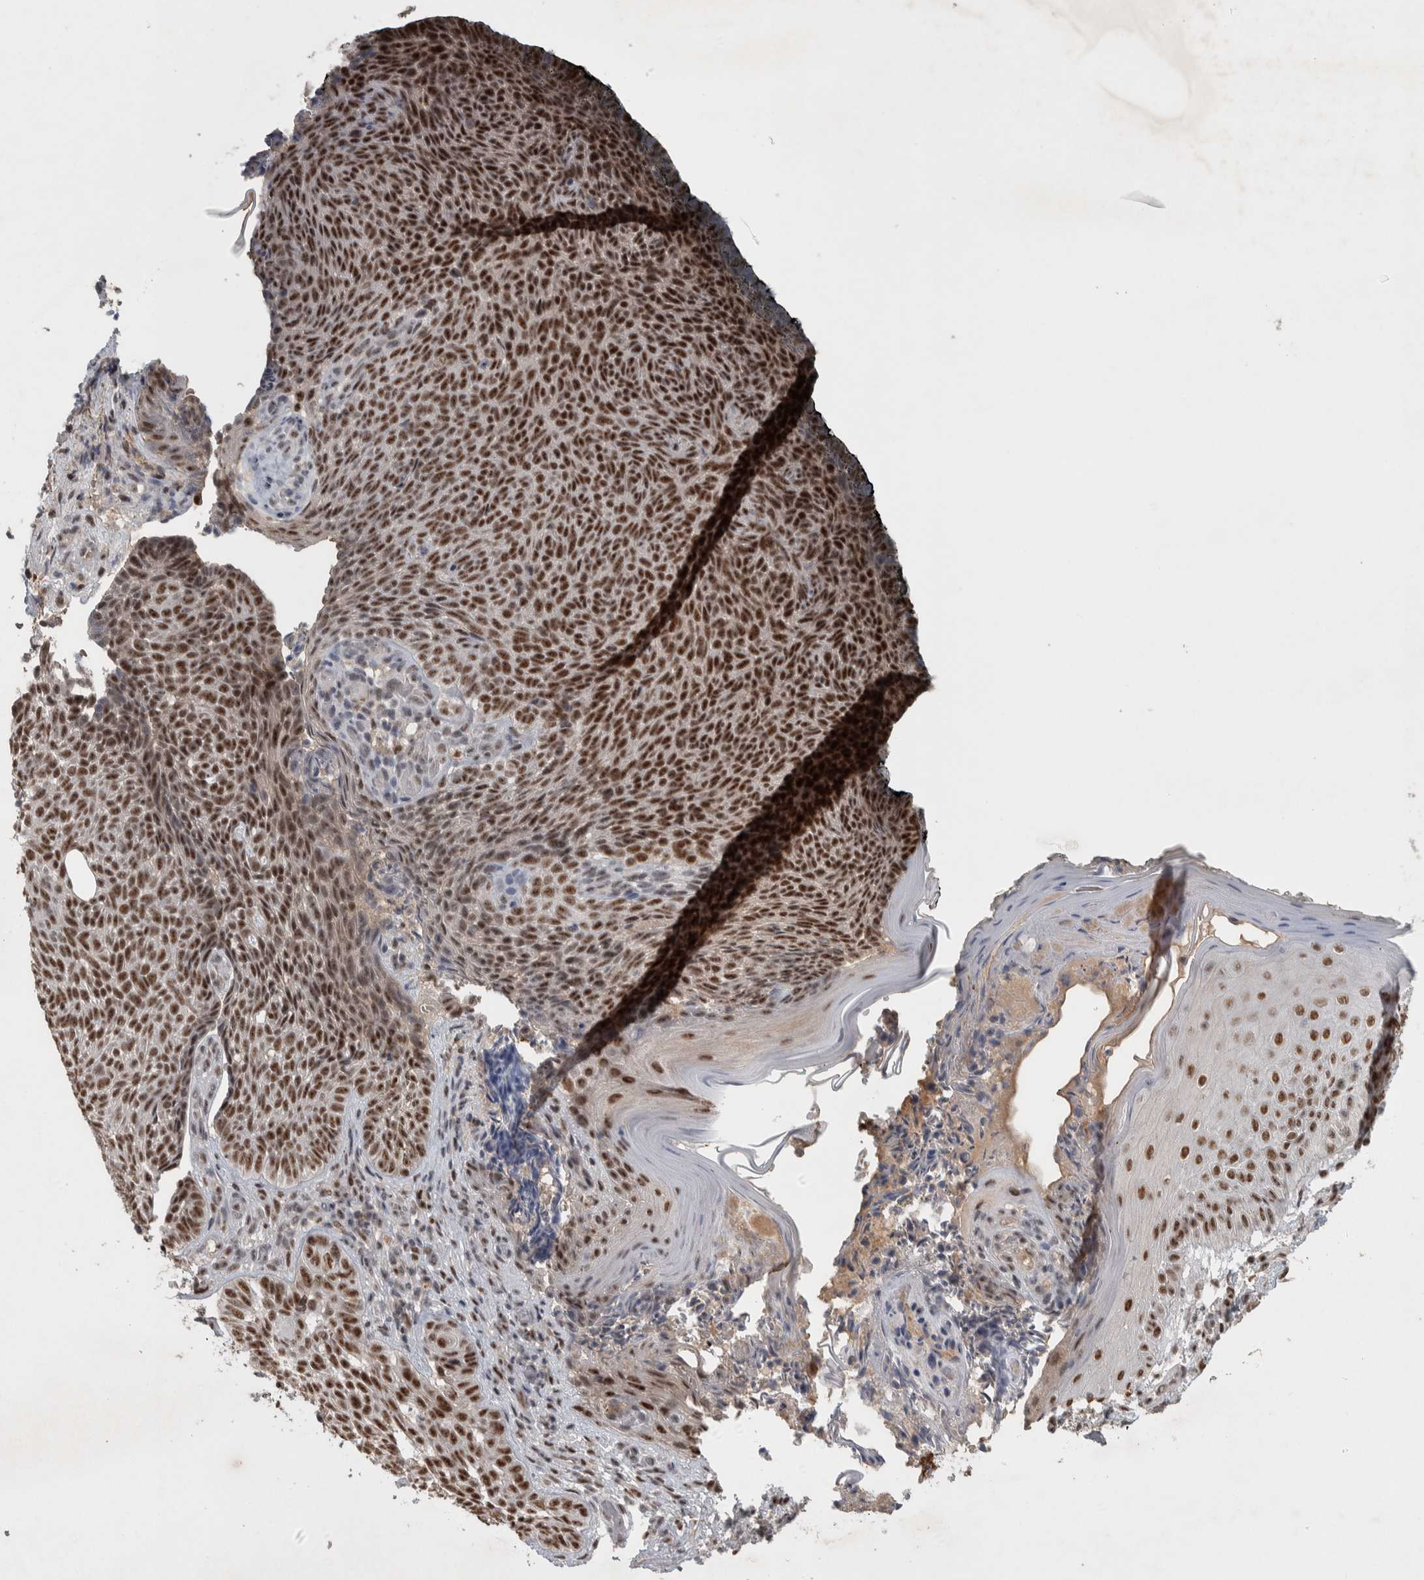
{"staining": {"intensity": "strong", "quantity": ">75%", "location": "nuclear"}, "tissue": "skin cancer", "cell_type": "Tumor cells", "image_type": "cancer", "snomed": [{"axis": "morphology", "description": "Basal cell carcinoma"}, {"axis": "topography", "description": "Skin"}], "caption": "Tumor cells demonstrate high levels of strong nuclear expression in approximately >75% of cells in human skin cancer (basal cell carcinoma).", "gene": "DDX42", "patient": {"sex": "male", "age": 61}}